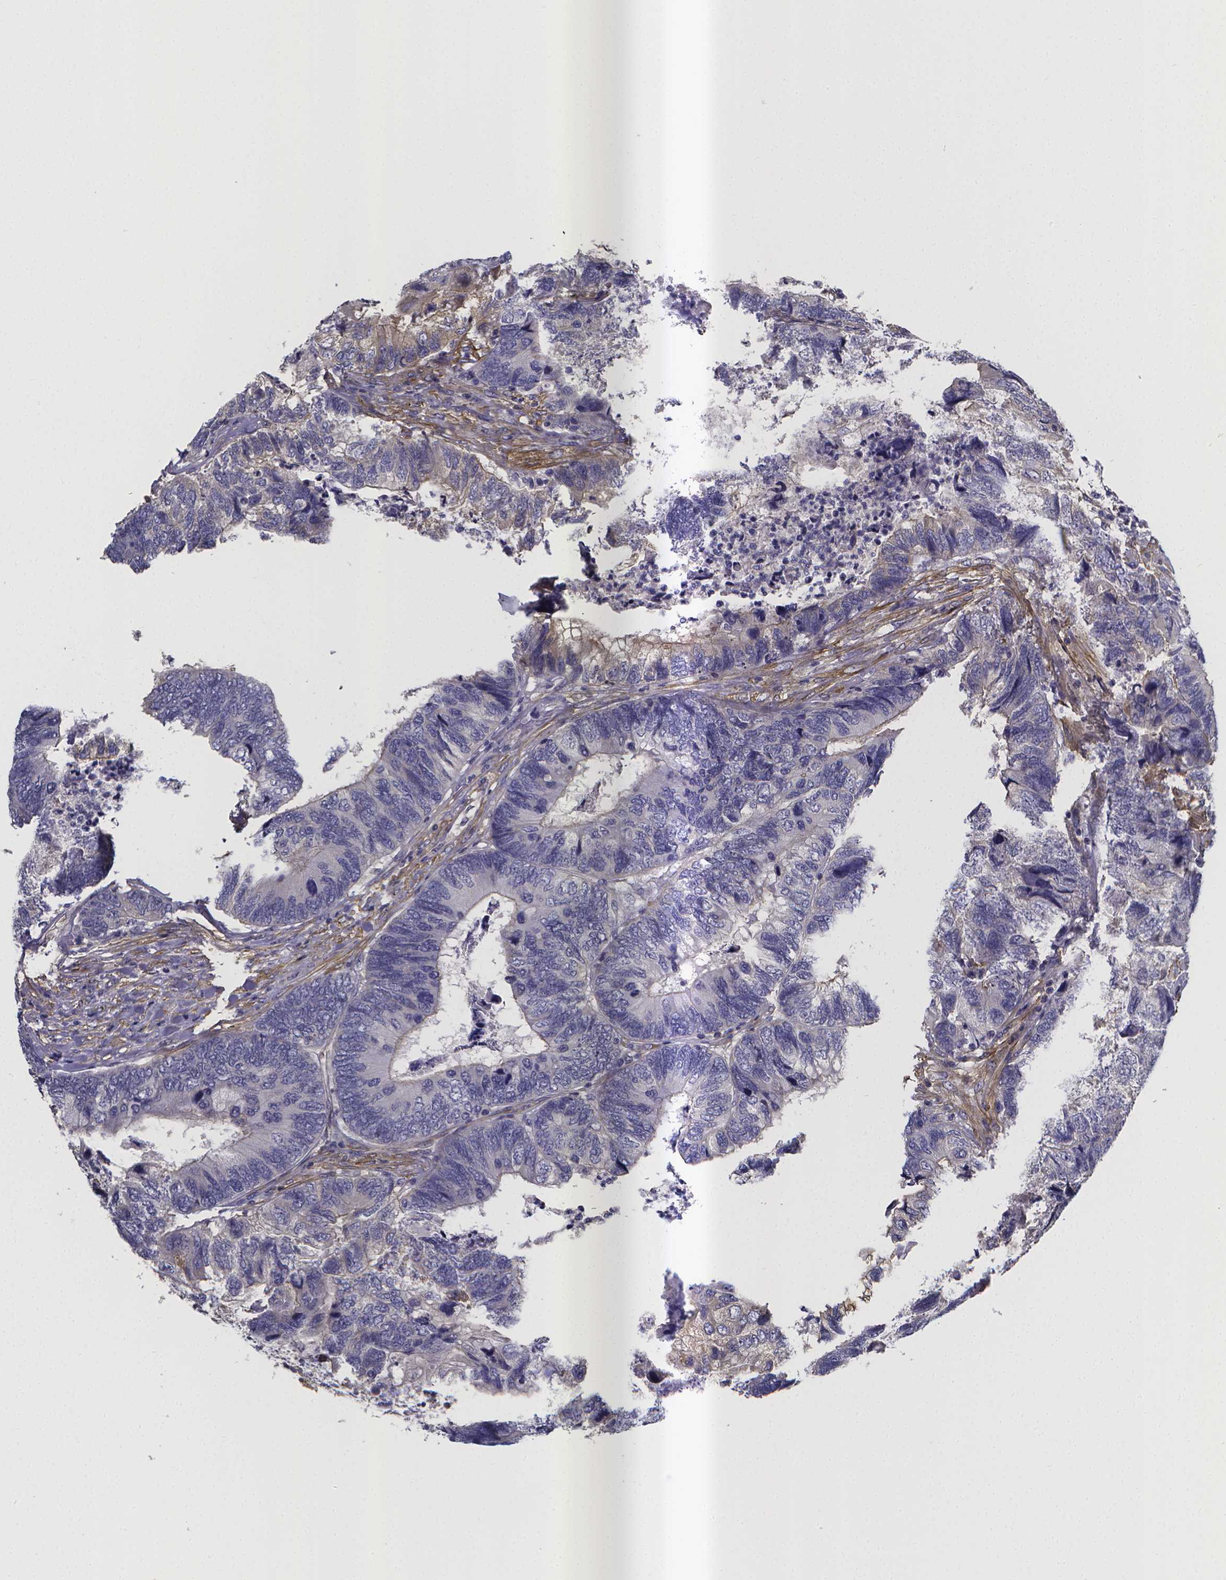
{"staining": {"intensity": "negative", "quantity": "none", "location": "none"}, "tissue": "colorectal cancer", "cell_type": "Tumor cells", "image_type": "cancer", "snomed": [{"axis": "morphology", "description": "Adenocarcinoma, NOS"}, {"axis": "topography", "description": "Colon"}], "caption": "The micrograph displays no staining of tumor cells in colorectal cancer.", "gene": "RERG", "patient": {"sex": "female", "age": 67}}